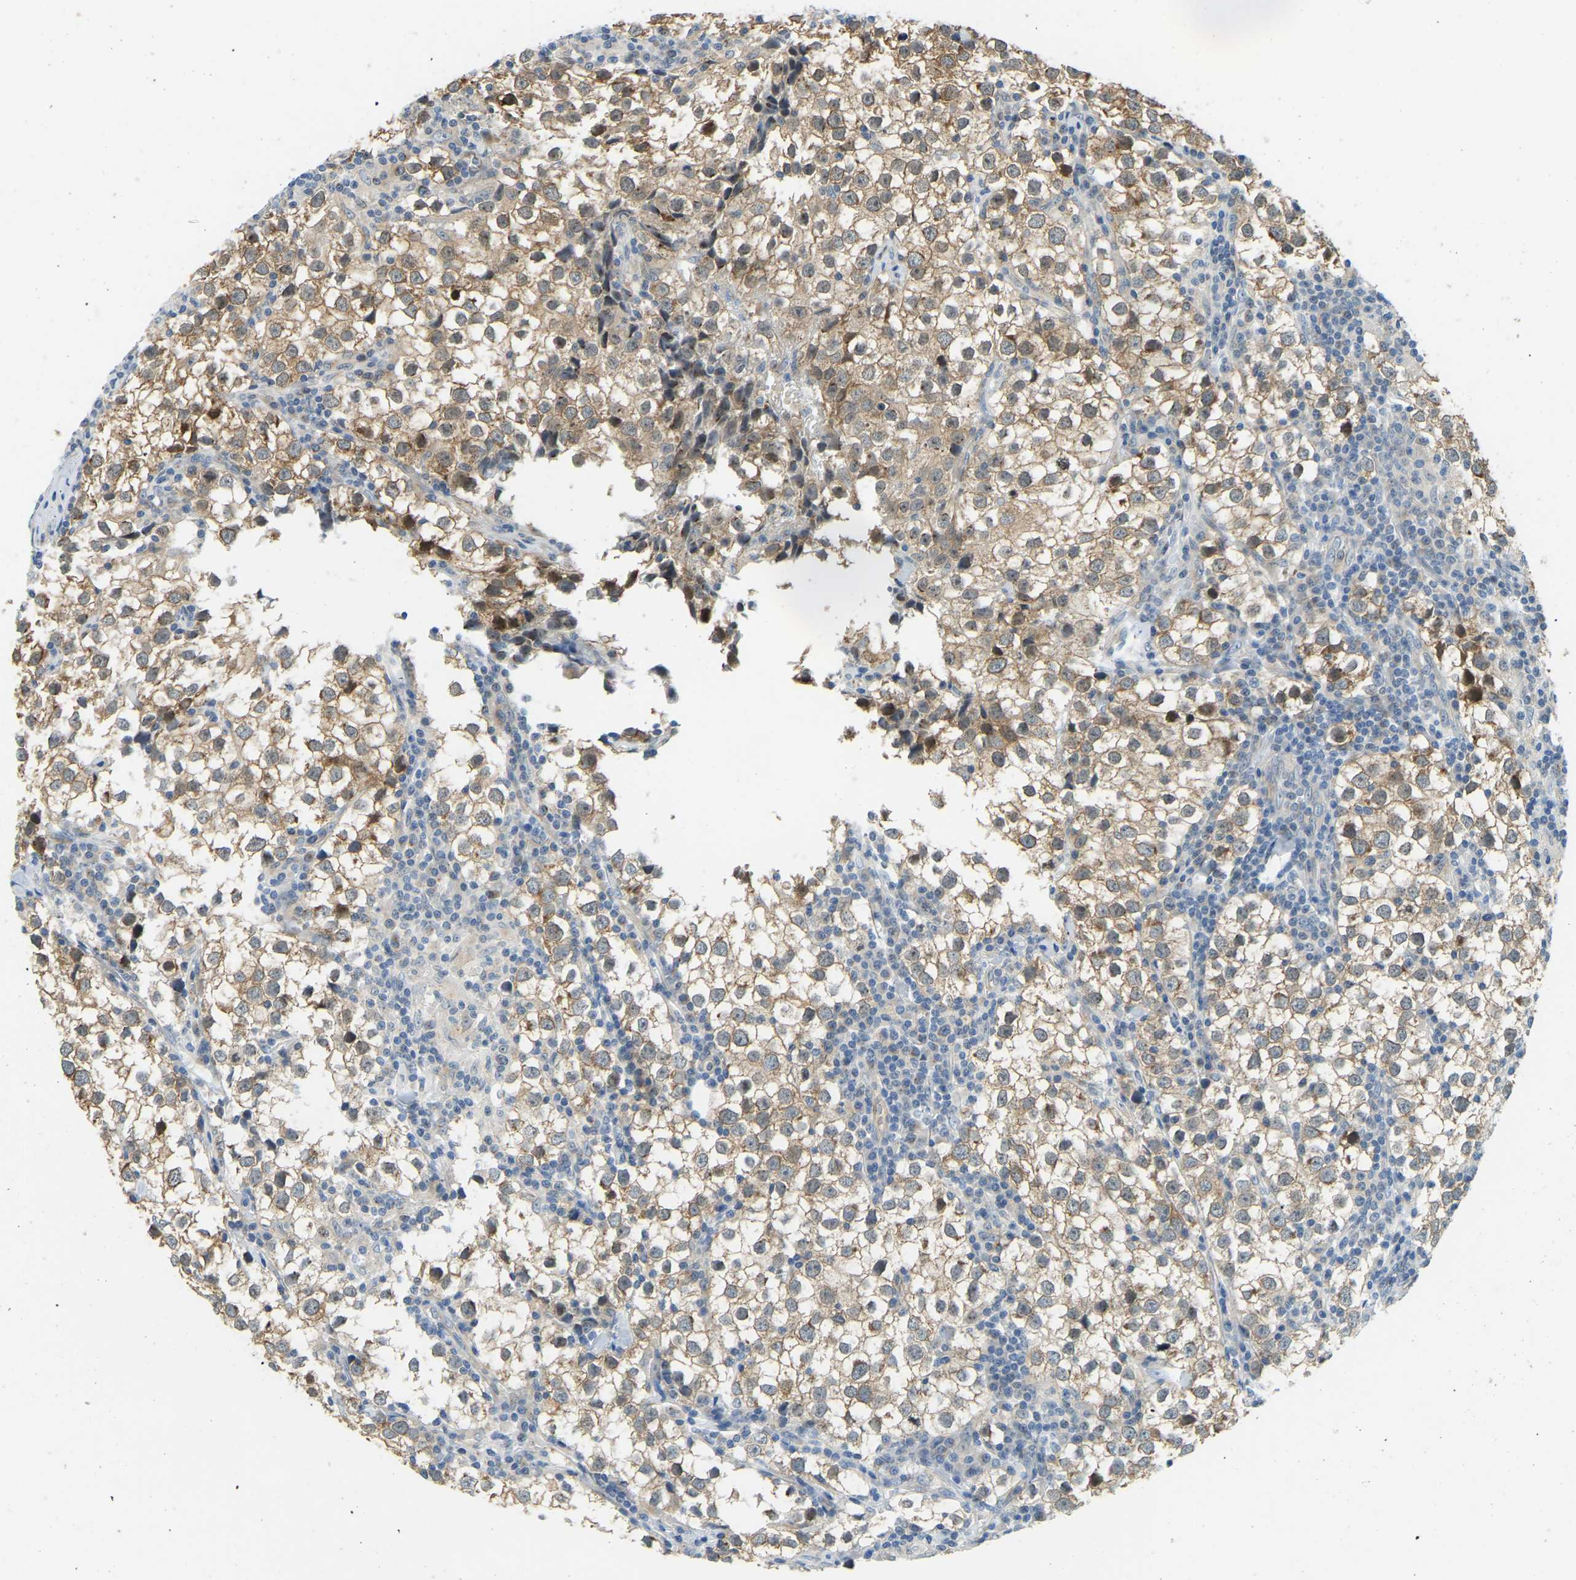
{"staining": {"intensity": "moderate", "quantity": ">75%", "location": "cytoplasmic/membranous"}, "tissue": "testis cancer", "cell_type": "Tumor cells", "image_type": "cancer", "snomed": [{"axis": "morphology", "description": "Seminoma, NOS"}, {"axis": "morphology", "description": "Carcinoma, Embryonal, NOS"}, {"axis": "topography", "description": "Testis"}], "caption": "There is medium levels of moderate cytoplasmic/membranous expression in tumor cells of seminoma (testis), as demonstrated by immunohistochemical staining (brown color).", "gene": "NME8", "patient": {"sex": "male", "age": 36}}